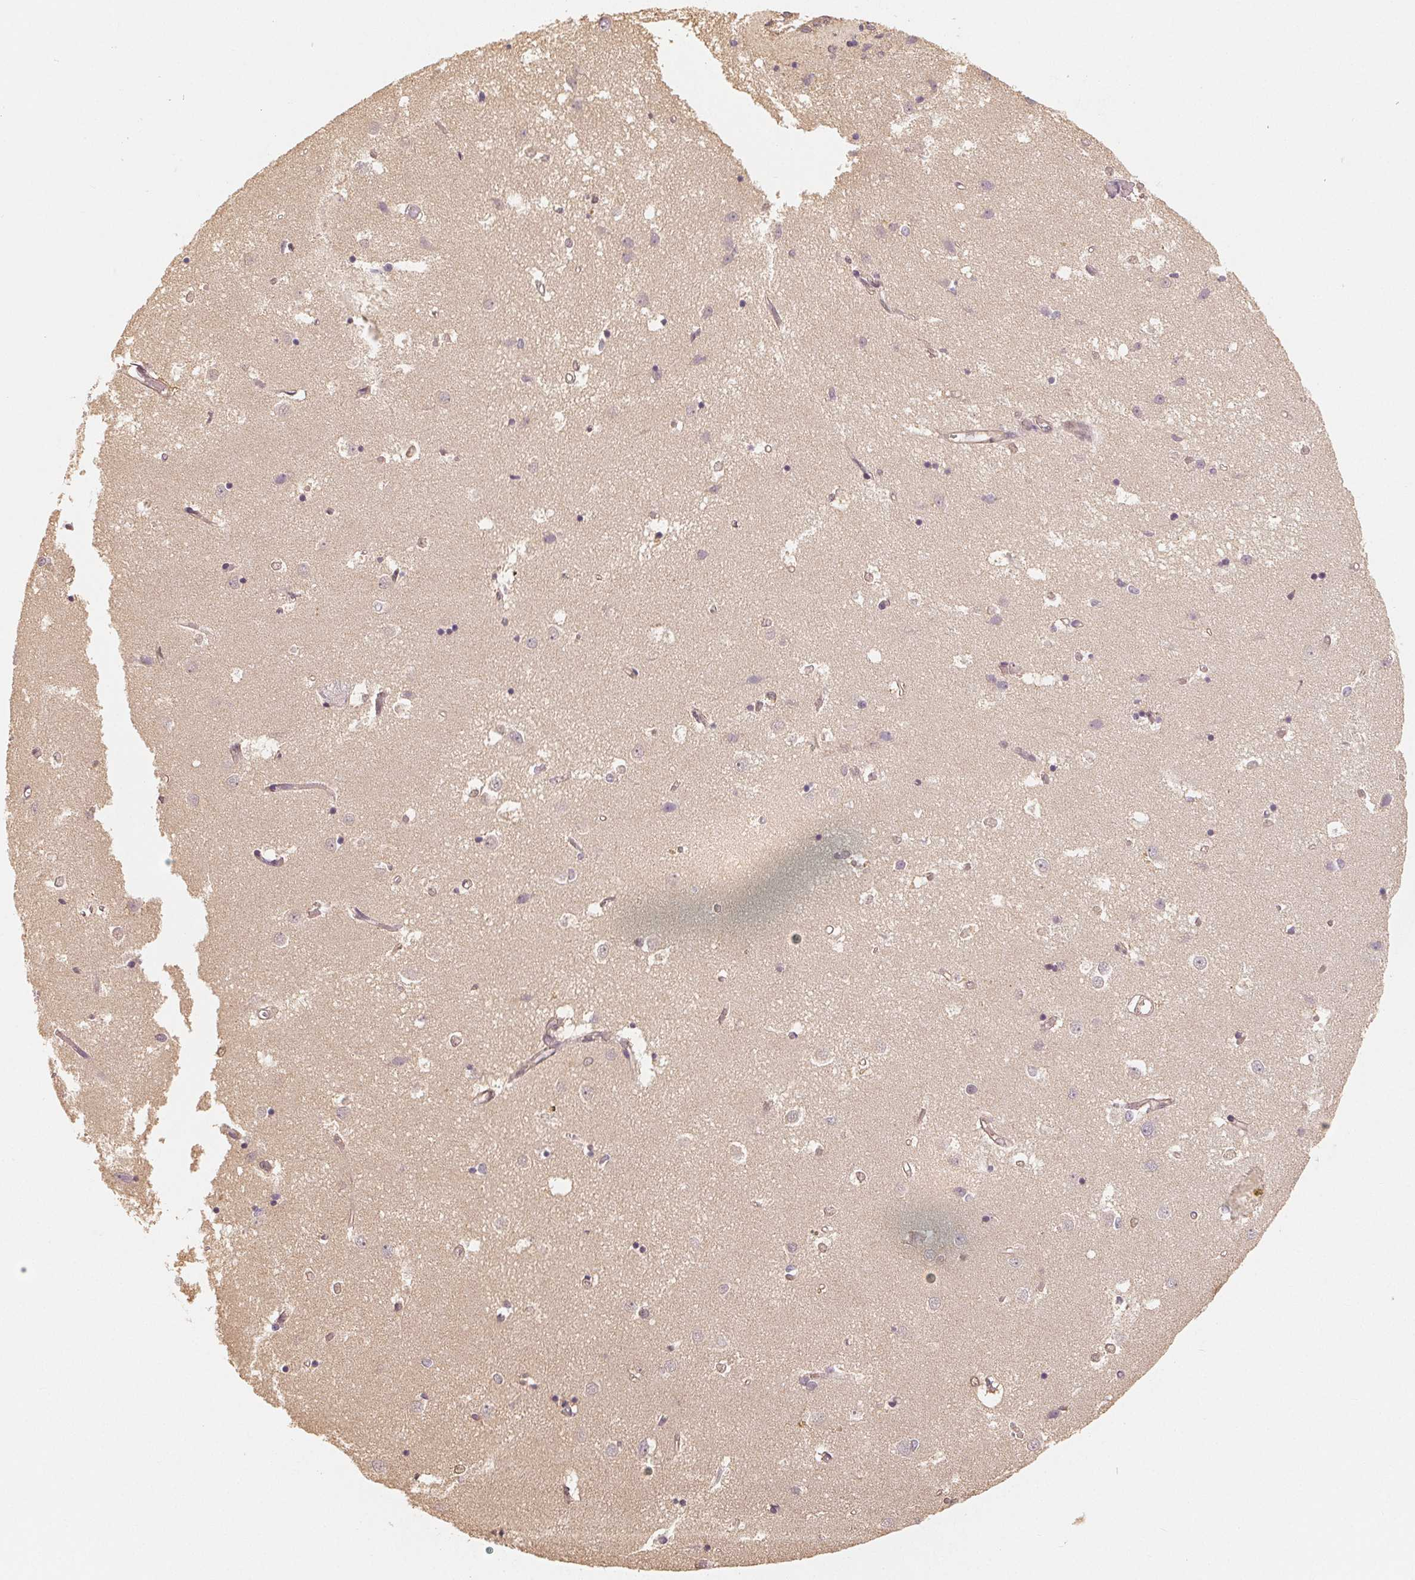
{"staining": {"intensity": "negative", "quantity": "none", "location": "none"}, "tissue": "caudate", "cell_type": "Glial cells", "image_type": "normal", "snomed": [{"axis": "morphology", "description": "Normal tissue, NOS"}, {"axis": "topography", "description": "Lateral ventricle wall"}], "caption": "The micrograph exhibits no staining of glial cells in normal caudate. (Immunohistochemistry, brightfield microscopy, high magnification).", "gene": "GUSB", "patient": {"sex": "male", "age": 54}}